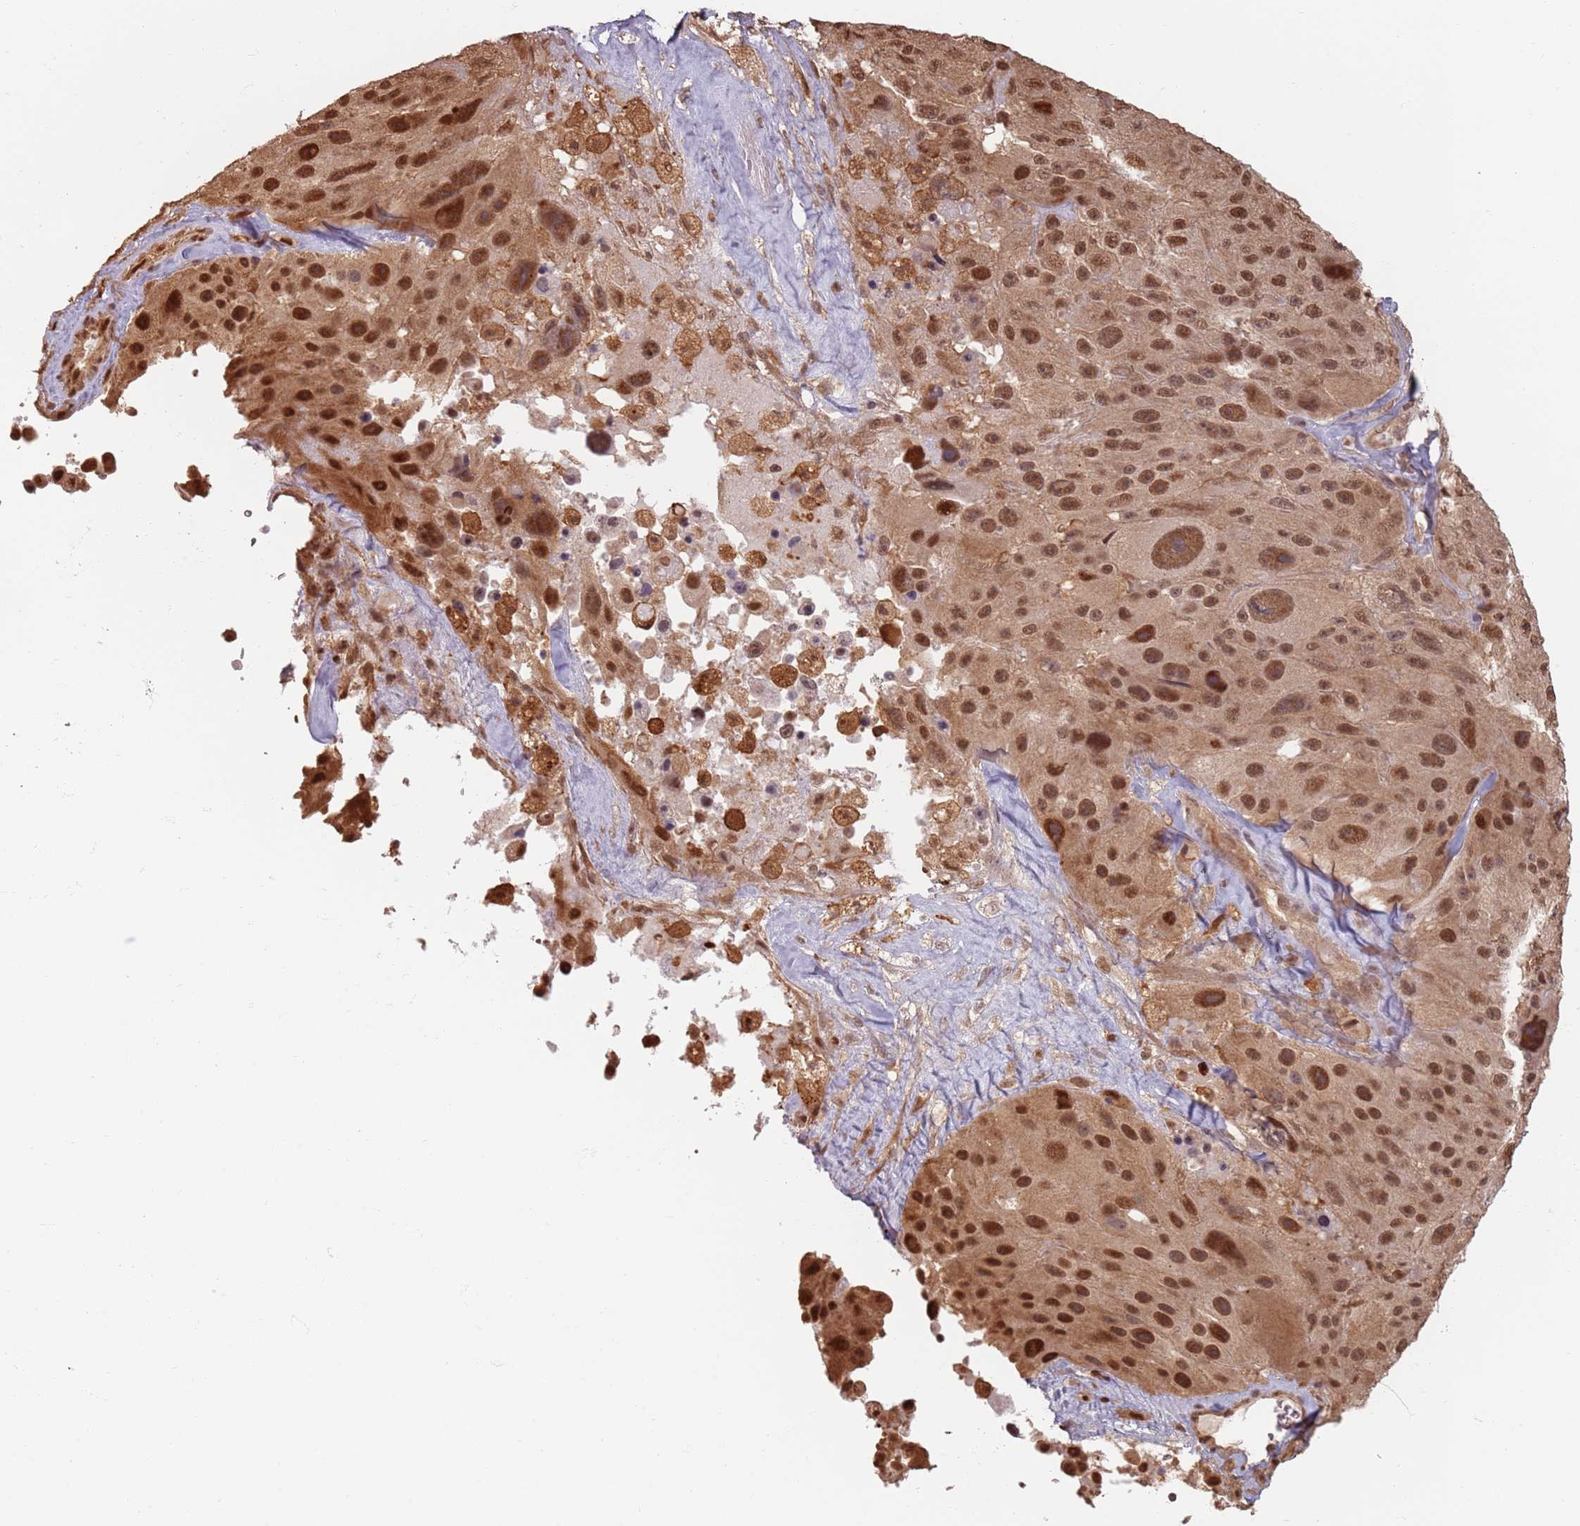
{"staining": {"intensity": "strong", "quantity": ">75%", "location": "cytoplasmic/membranous,nuclear"}, "tissue": "melanoma", "cell_type": "Tumor cells", "image_type": "cancer", "snomed": [{"axis": "morphology", "description": "Malignant melanoma, Metastatic site"}, {"axis": "topography", "description": "Lymph node"}], "caption": "Immunohistochemical staining of melanoma demonstrates high levels of strong cytoplasmic/membranous and nuclear staining in about >75% of tumor cells.", "gene": "PLSCR5", "patient": {"sex": "male", "age": 62}}